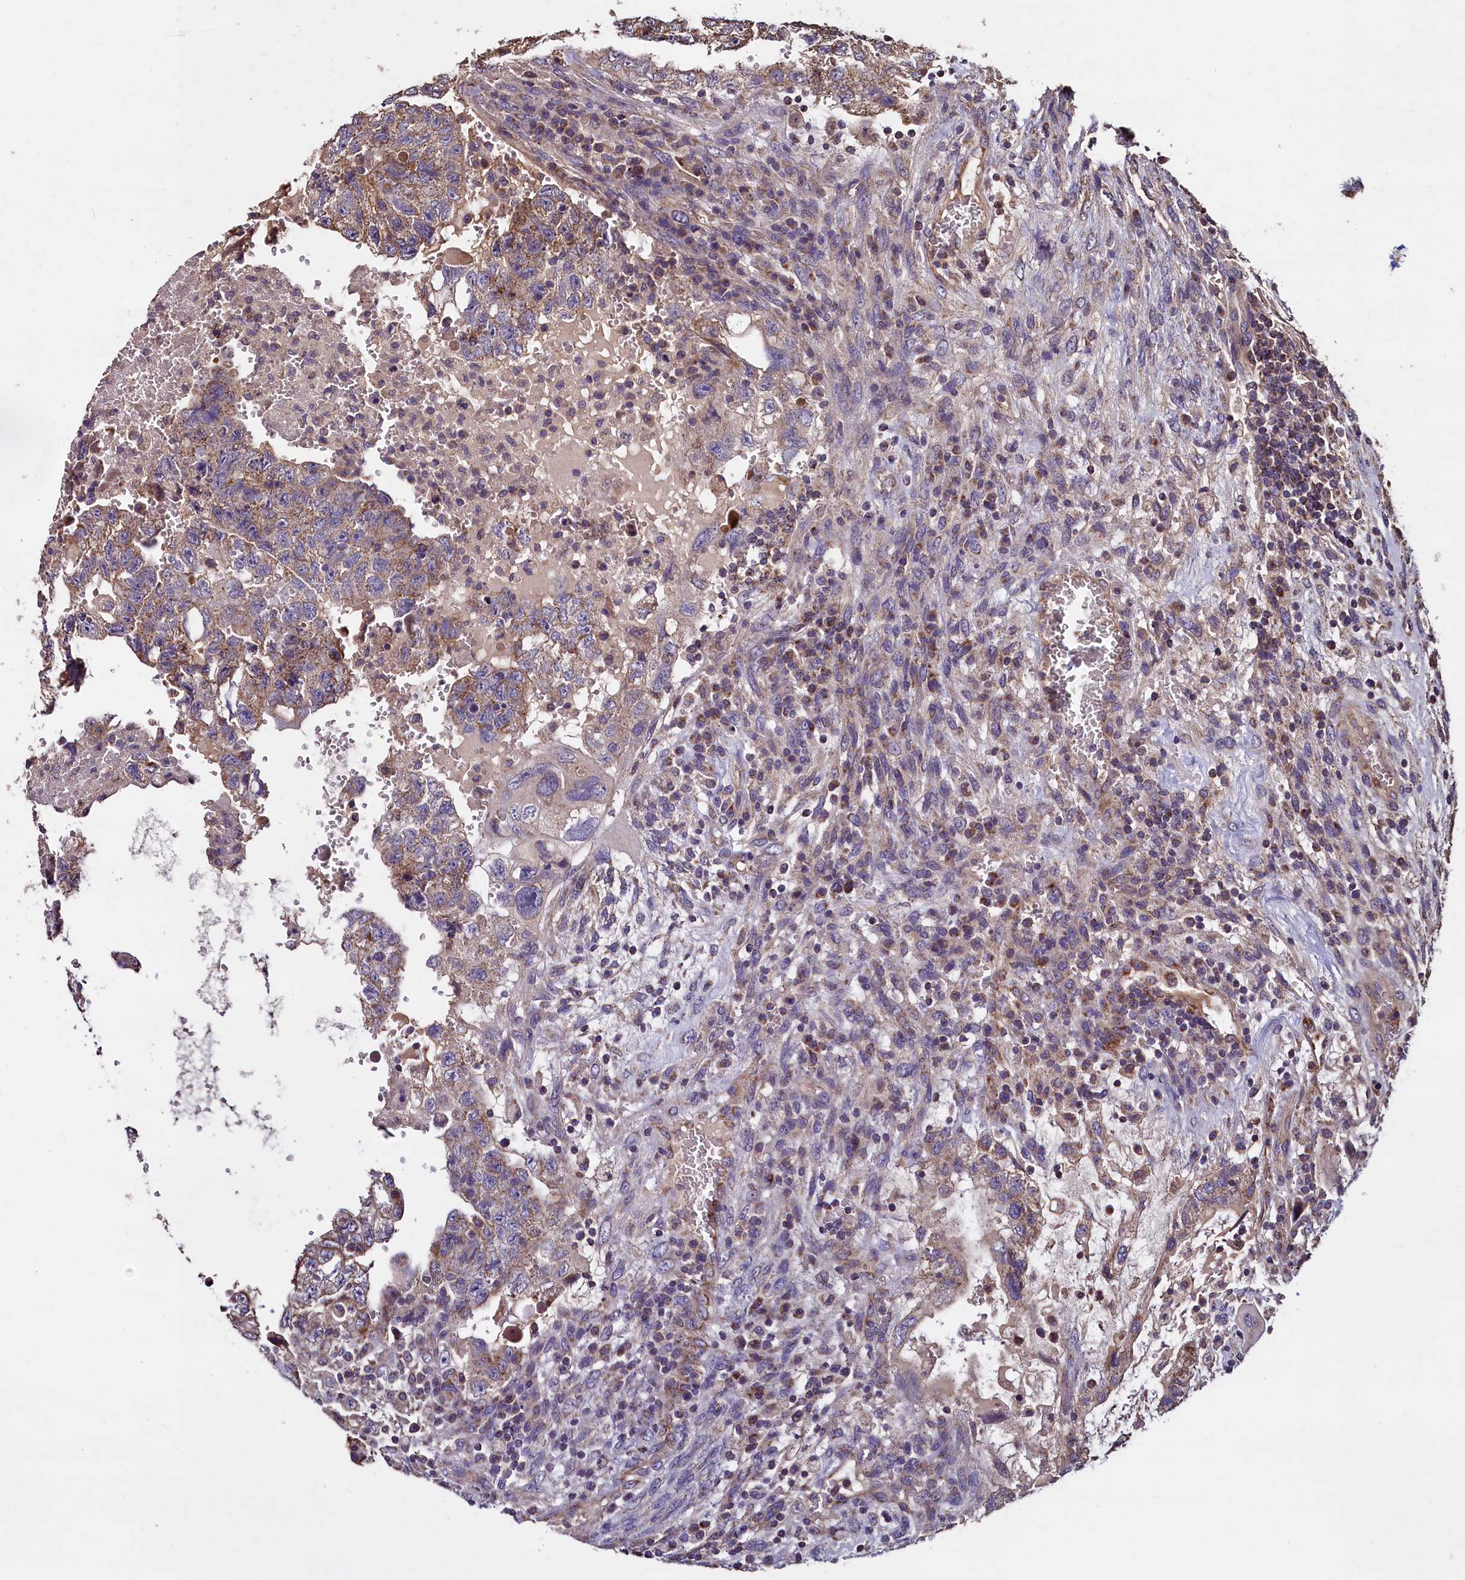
{"staining": {"intensity": "strong", "quantity": "25%-75%", "location": "cytoplasmic/membranous"}, "tissue": "testis cancer", "cell_type": "Tumor cells", "image_type": "cancer", "snomed": [{"axis": "morphology", "description": "Carcinoma, Embryonal, NOS"}, {"axis": "topography", "description": "Testis"}], "caption": "Protein staining of testis embryonal carcinoma tissue displays strong cytoplasmic/membranous expression in about 25%-75% of tumor cells.", "gene": "COQ9", "patient": {"sex": "male", "age": 36}}